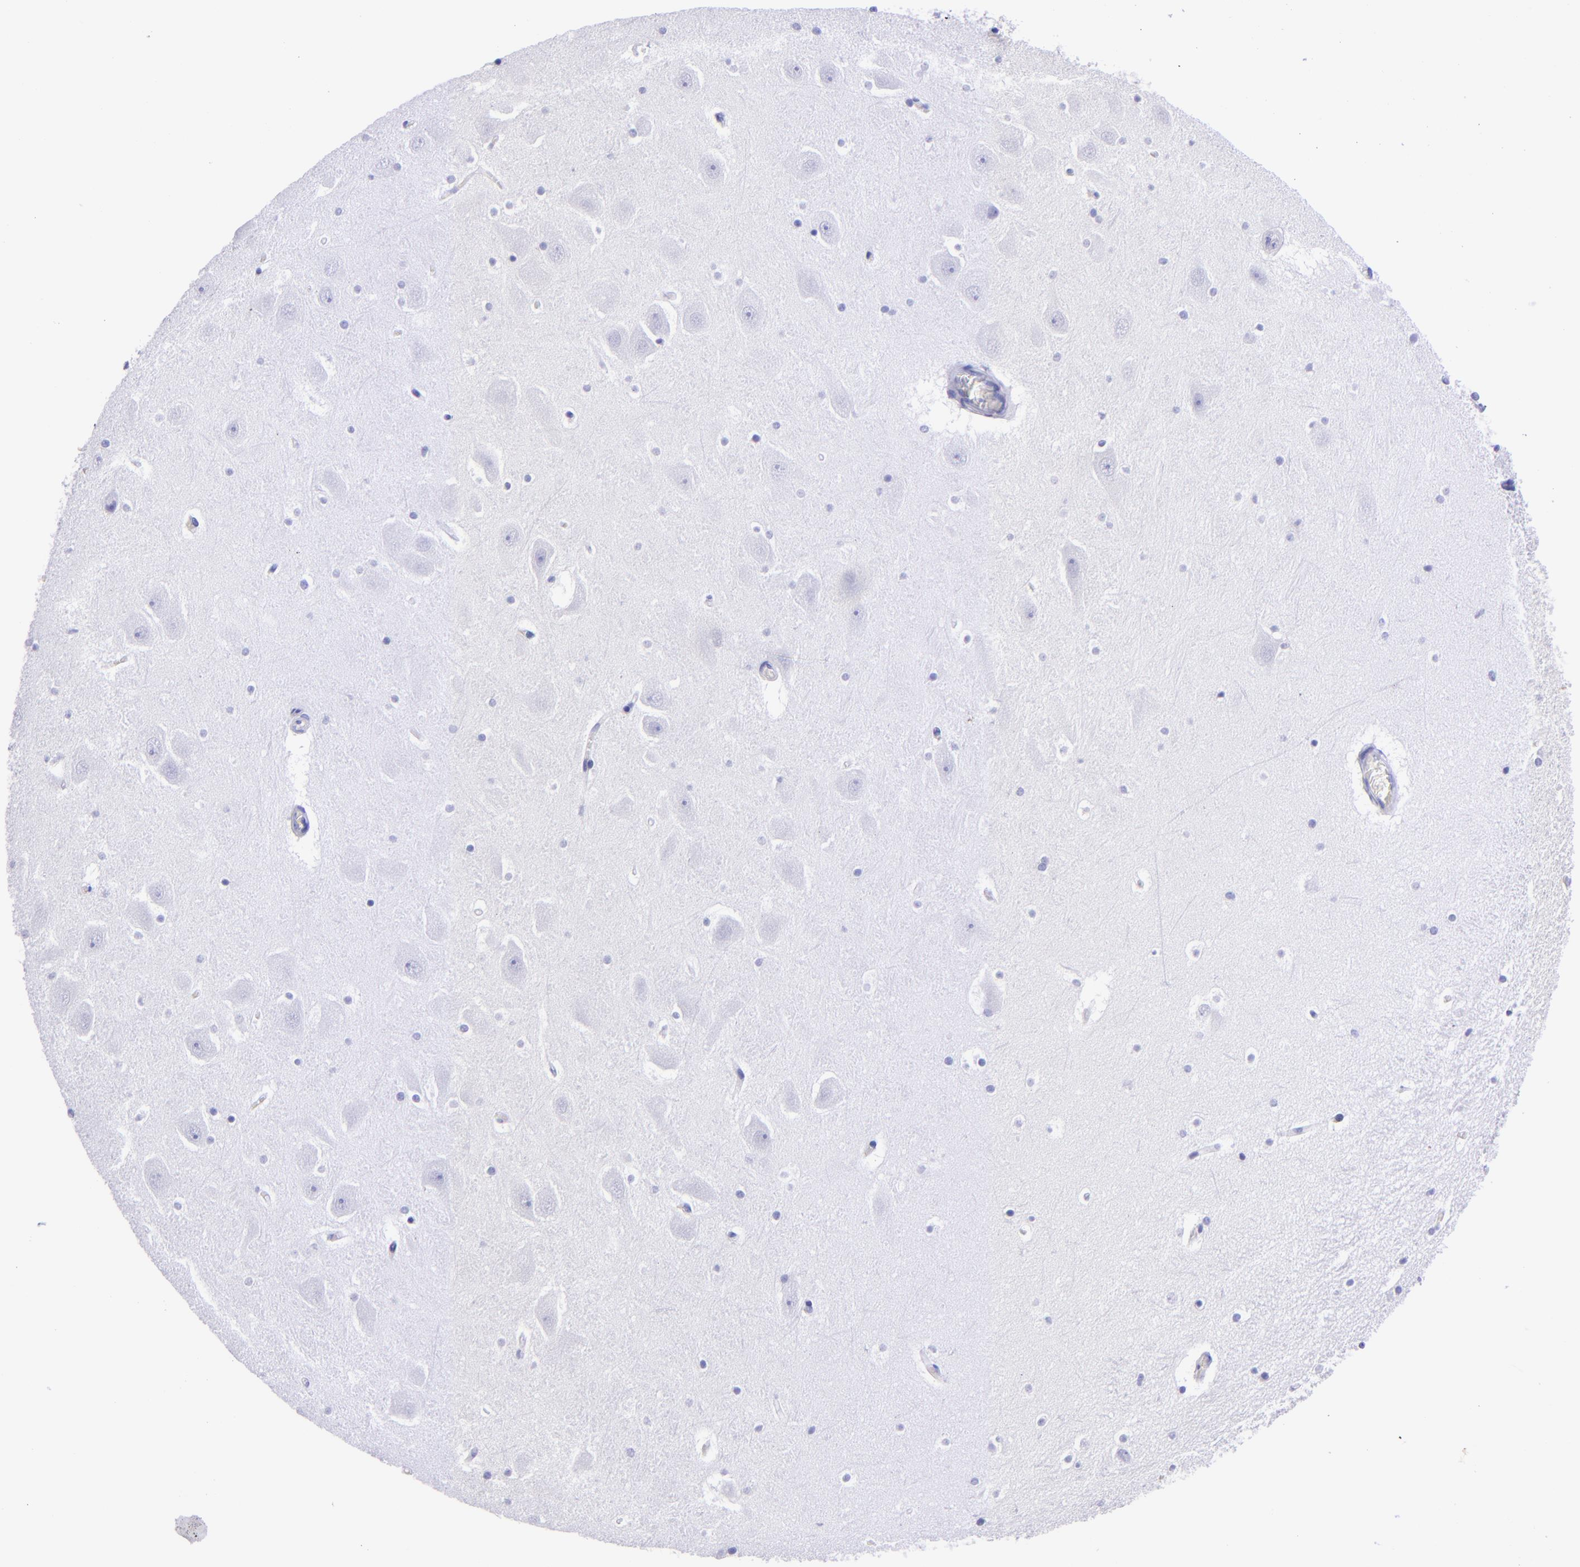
{"staining": {"intensity": "negative", "quantity": "none", "location": "none"}, "tissue": "hippocampus", "cell_type": "Glial cells", "image_type": "normal", "snomed": [{"axis": "morphology", "description": "Normal tissue, NOS"}, {"axis": "topography", "description": "Hippocampus"}], "caption": "Immunohistochemistry of benign hippocampus displays no positivity in glial cells. The staining was performed using DAB (3,3'-diaminobenzidine) to visualize the protein expression in brown, while the nuclei were stained in blue with hematoxylin (Magnification: 20x).", "gene": "TYRP1", "patient": {"sex": "male", "age": 45}}